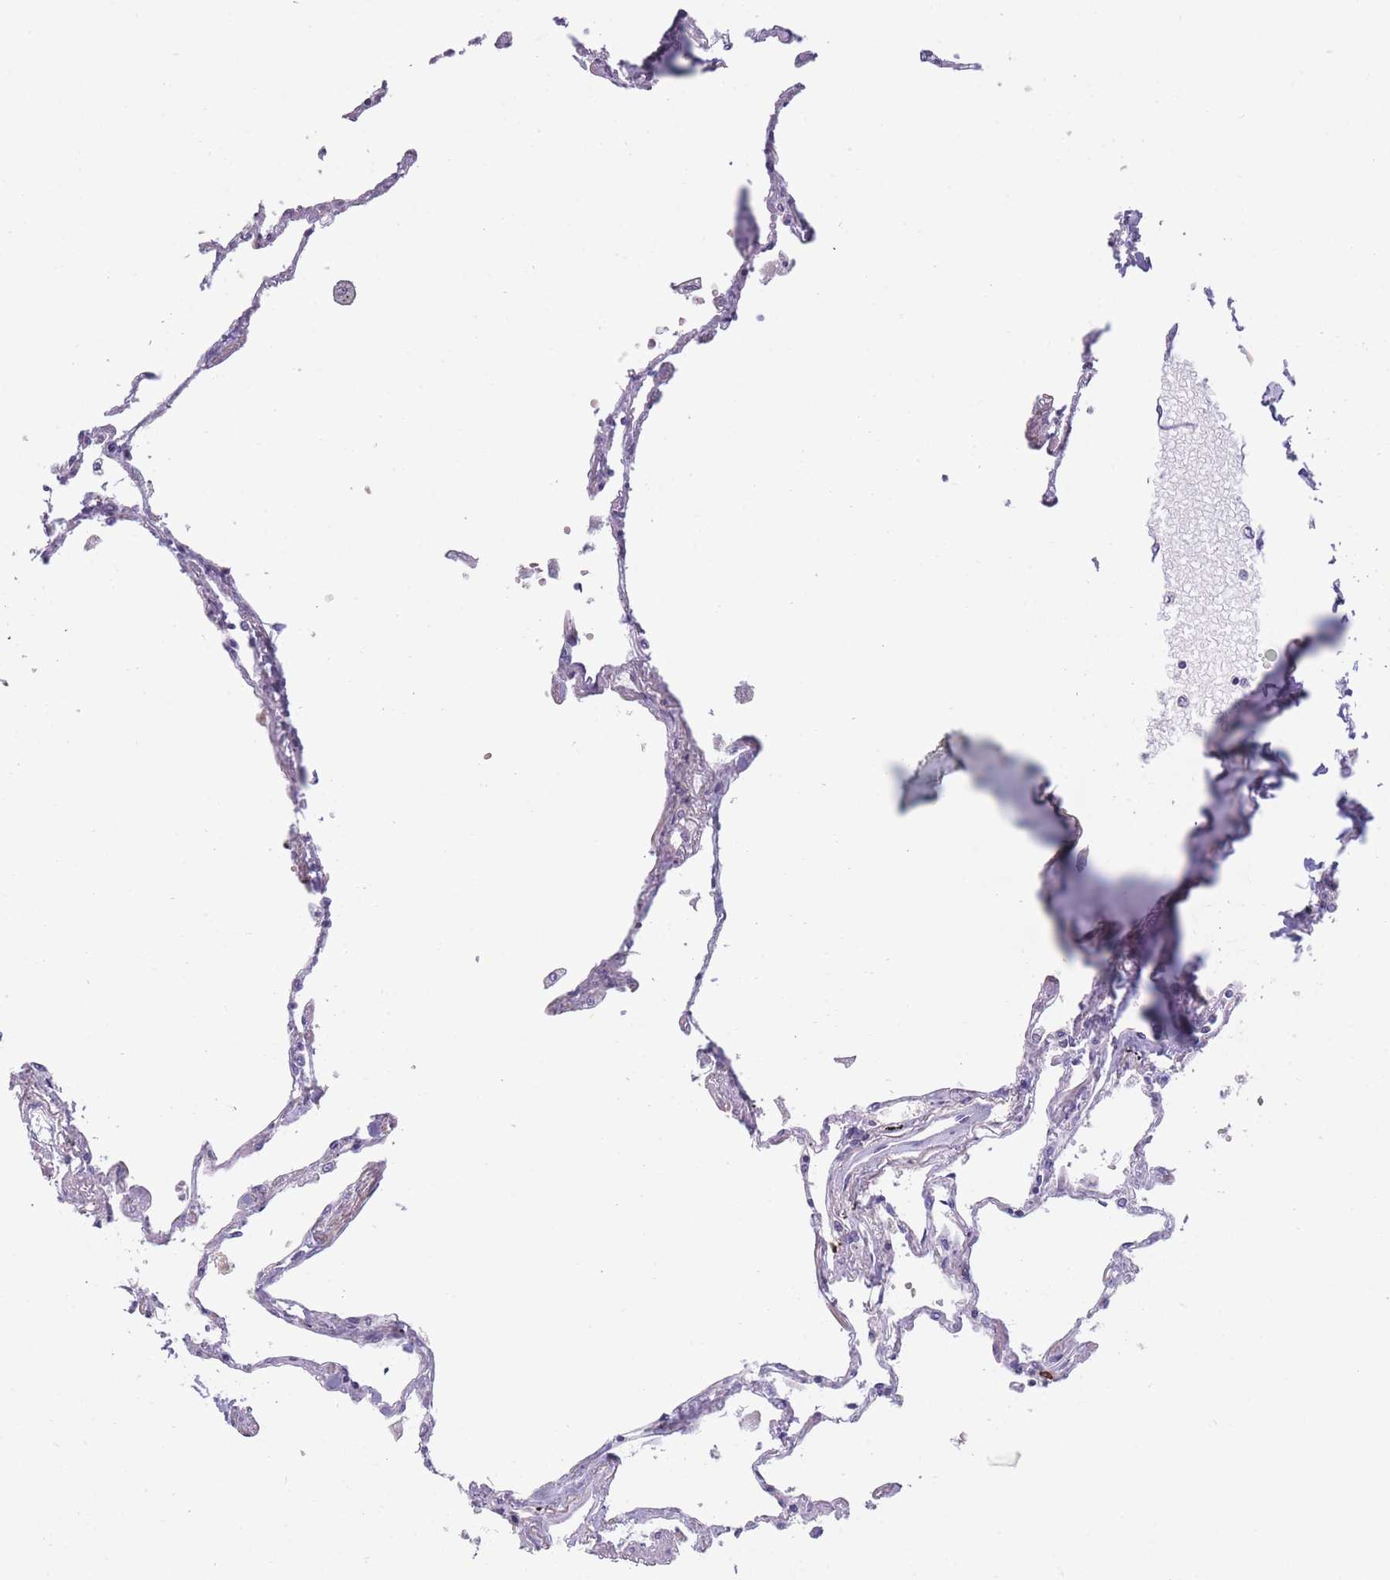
{"staining": {"intensity": "negative", "quantity": "none", "location": "none"}, "tissue": "lung", "cell_type": "Alveolar cells", "image_type": "normal", "snomed": [{"axis": "morphology", "description": "Normal tissue, NOS"}, {"axis": "topography", "description": "Lung"}], "caption": "High power microscopy histopathology image of an immunohistochemistry histopathology image of benign lung, revealing no significant expression in alveolar cells.", "gene": "TNFSF11", "patient": {"sex": "female", "age": 67}}